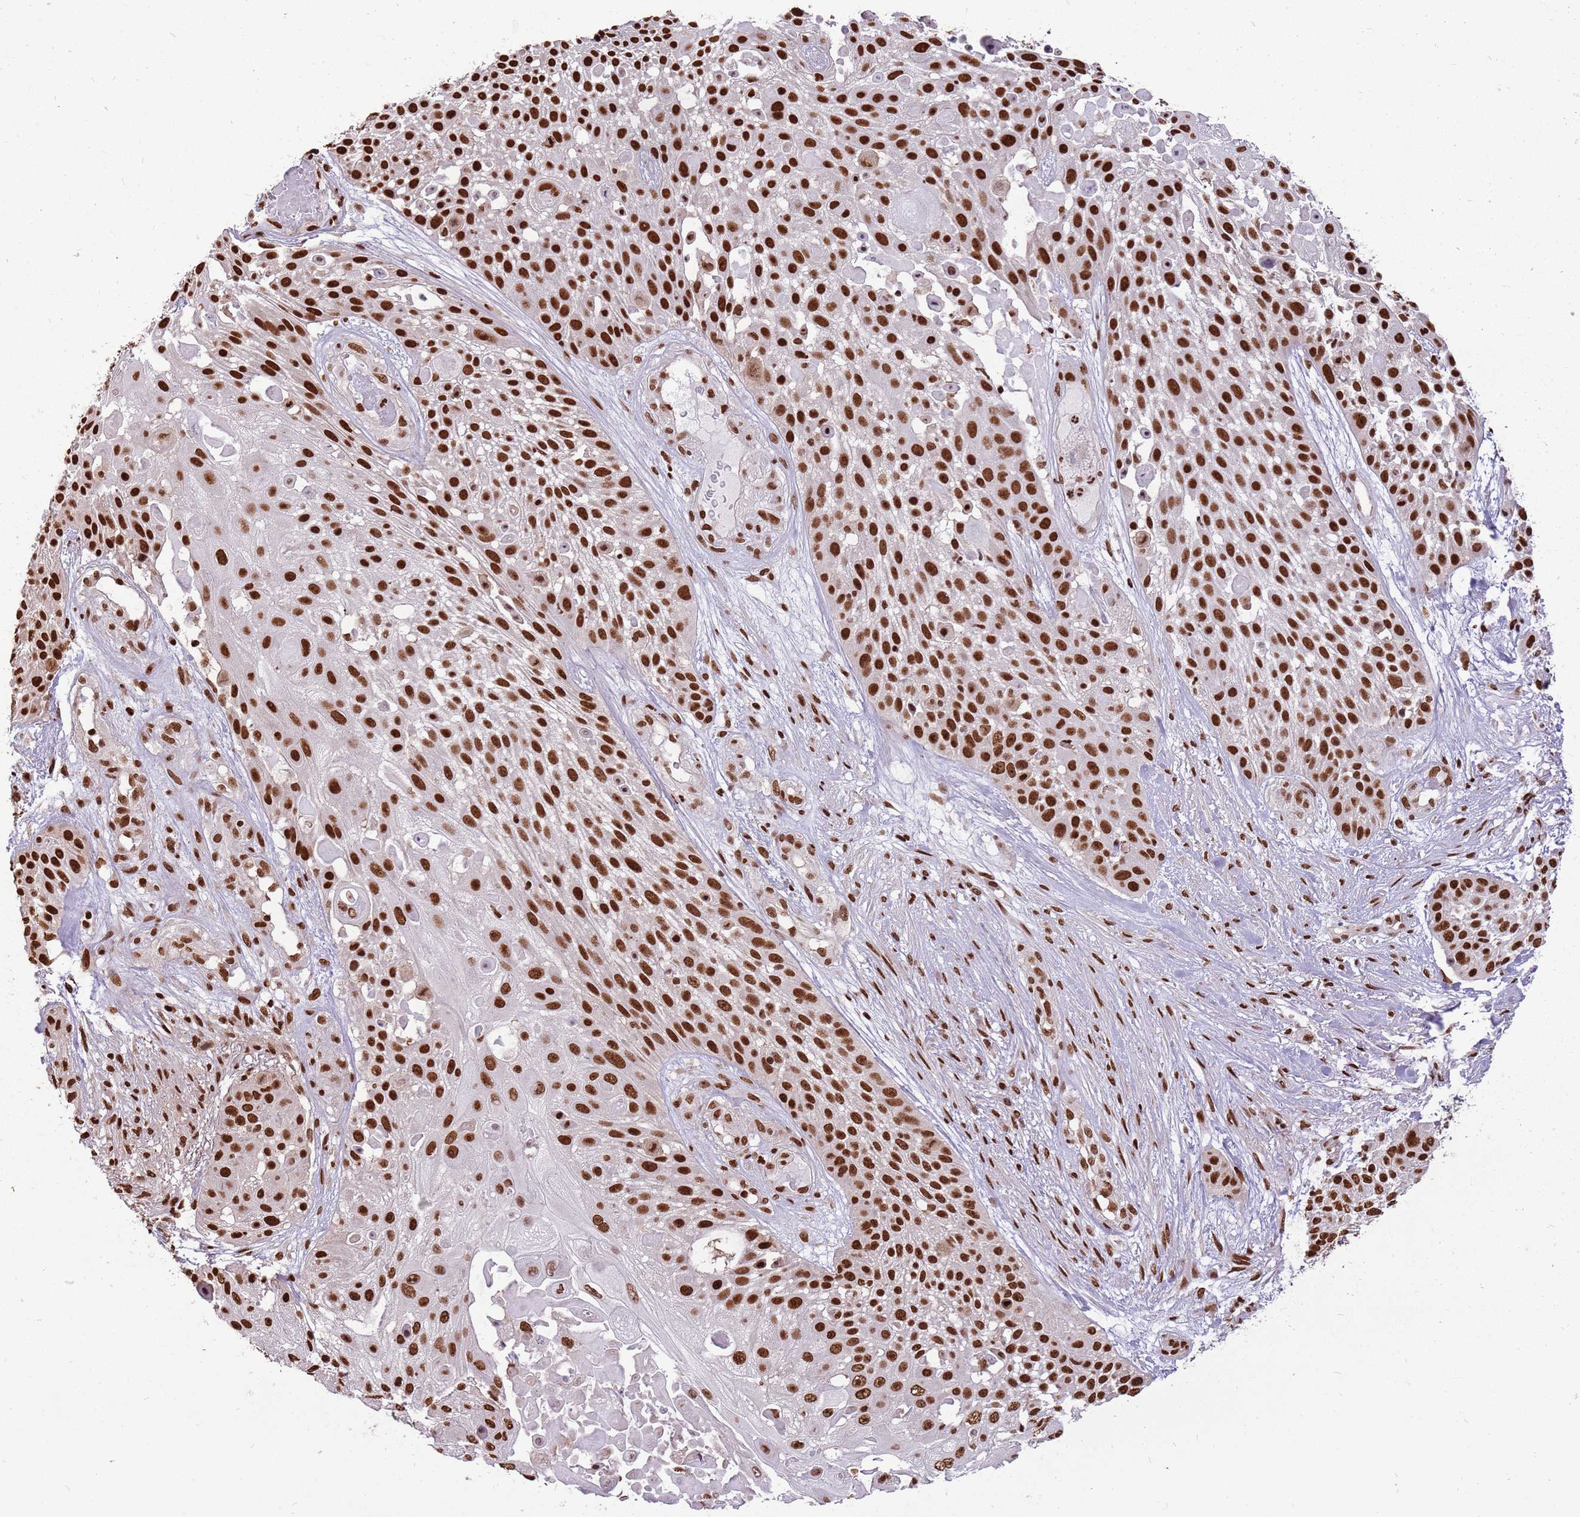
{"staining": {"intensity": "strong", "quantity": ">75%", "location": "nuclear"}, "tissue": "skin cancer", "cell_type": "Tumor cells", "image_type": "cancer", "snomed": [{"axis": "morphology", "description": "Squamous cell carcinoma, NOS"}, {"axis": "topography", "description": "Skin"}], "caption": "Immunohistochemistry photomicrograph of human skin cancer (squamous cell carcinoma) stained for a protein (brown), which reveals high levels of strong nuclear positivity in about >75% of tumor cells.", "gene": "WASHC4", "patient": {"sex": "female", "age": 86}}